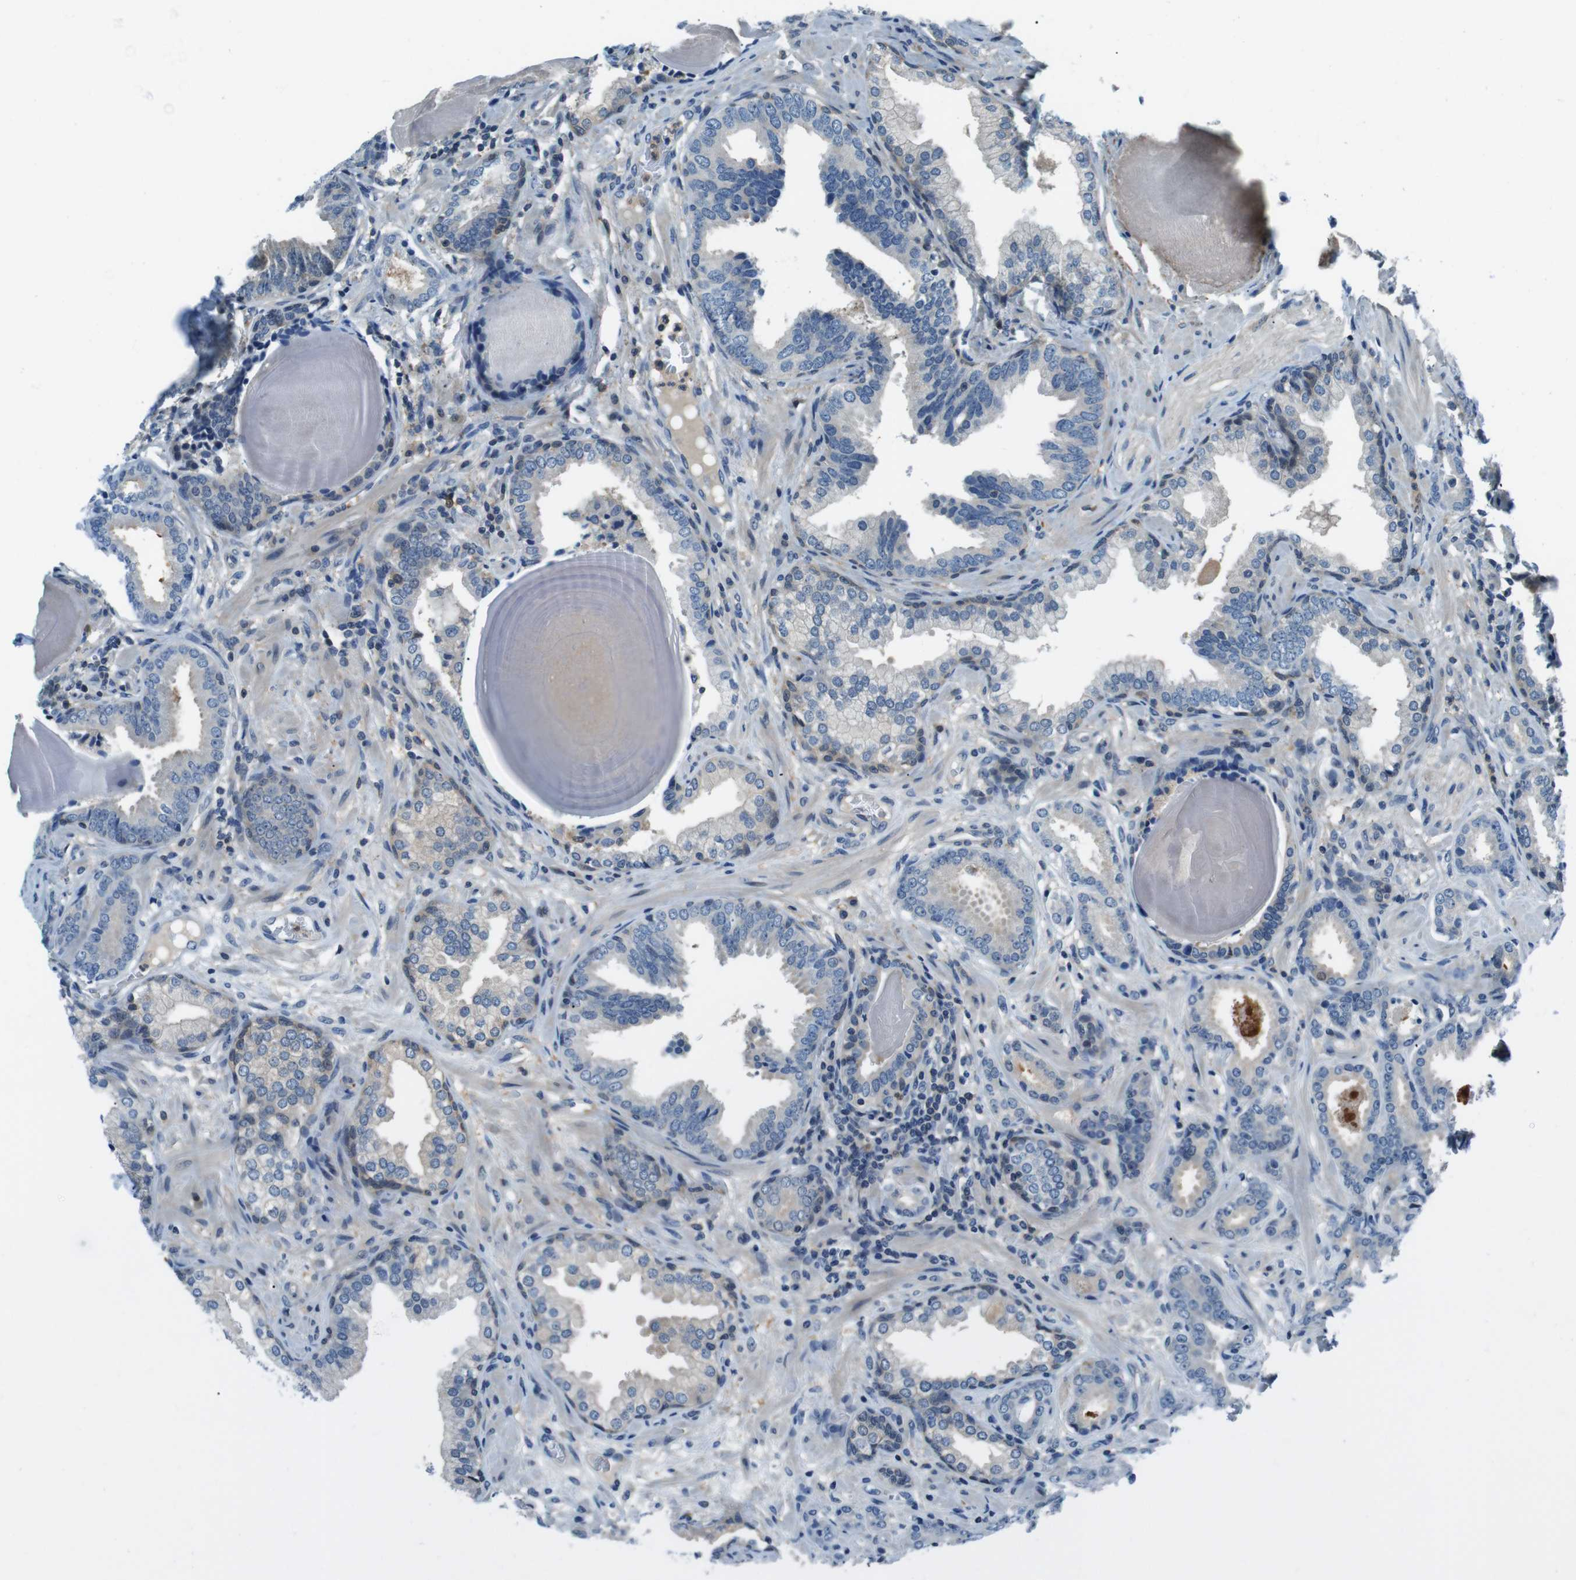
{"staining": {"intensity": "weak", "quantity": "<25%", "location": "cytoplasmic/membranous"}, "tissue": "prostate cancer", "cell_type": "Tumor cells", "image_type": "cancer", "snomed": [{"axis": "morphology", "description": "Adenocarcinoma, Low grade"}, {"axis": "topography", "description": "Prostate"}], "caption": "There is no significant staining in tumor cells of prostate adenocarcinoma (low-grade).", "gene": "NANOS2", "patient": {"sex": "male", "age": 53}}